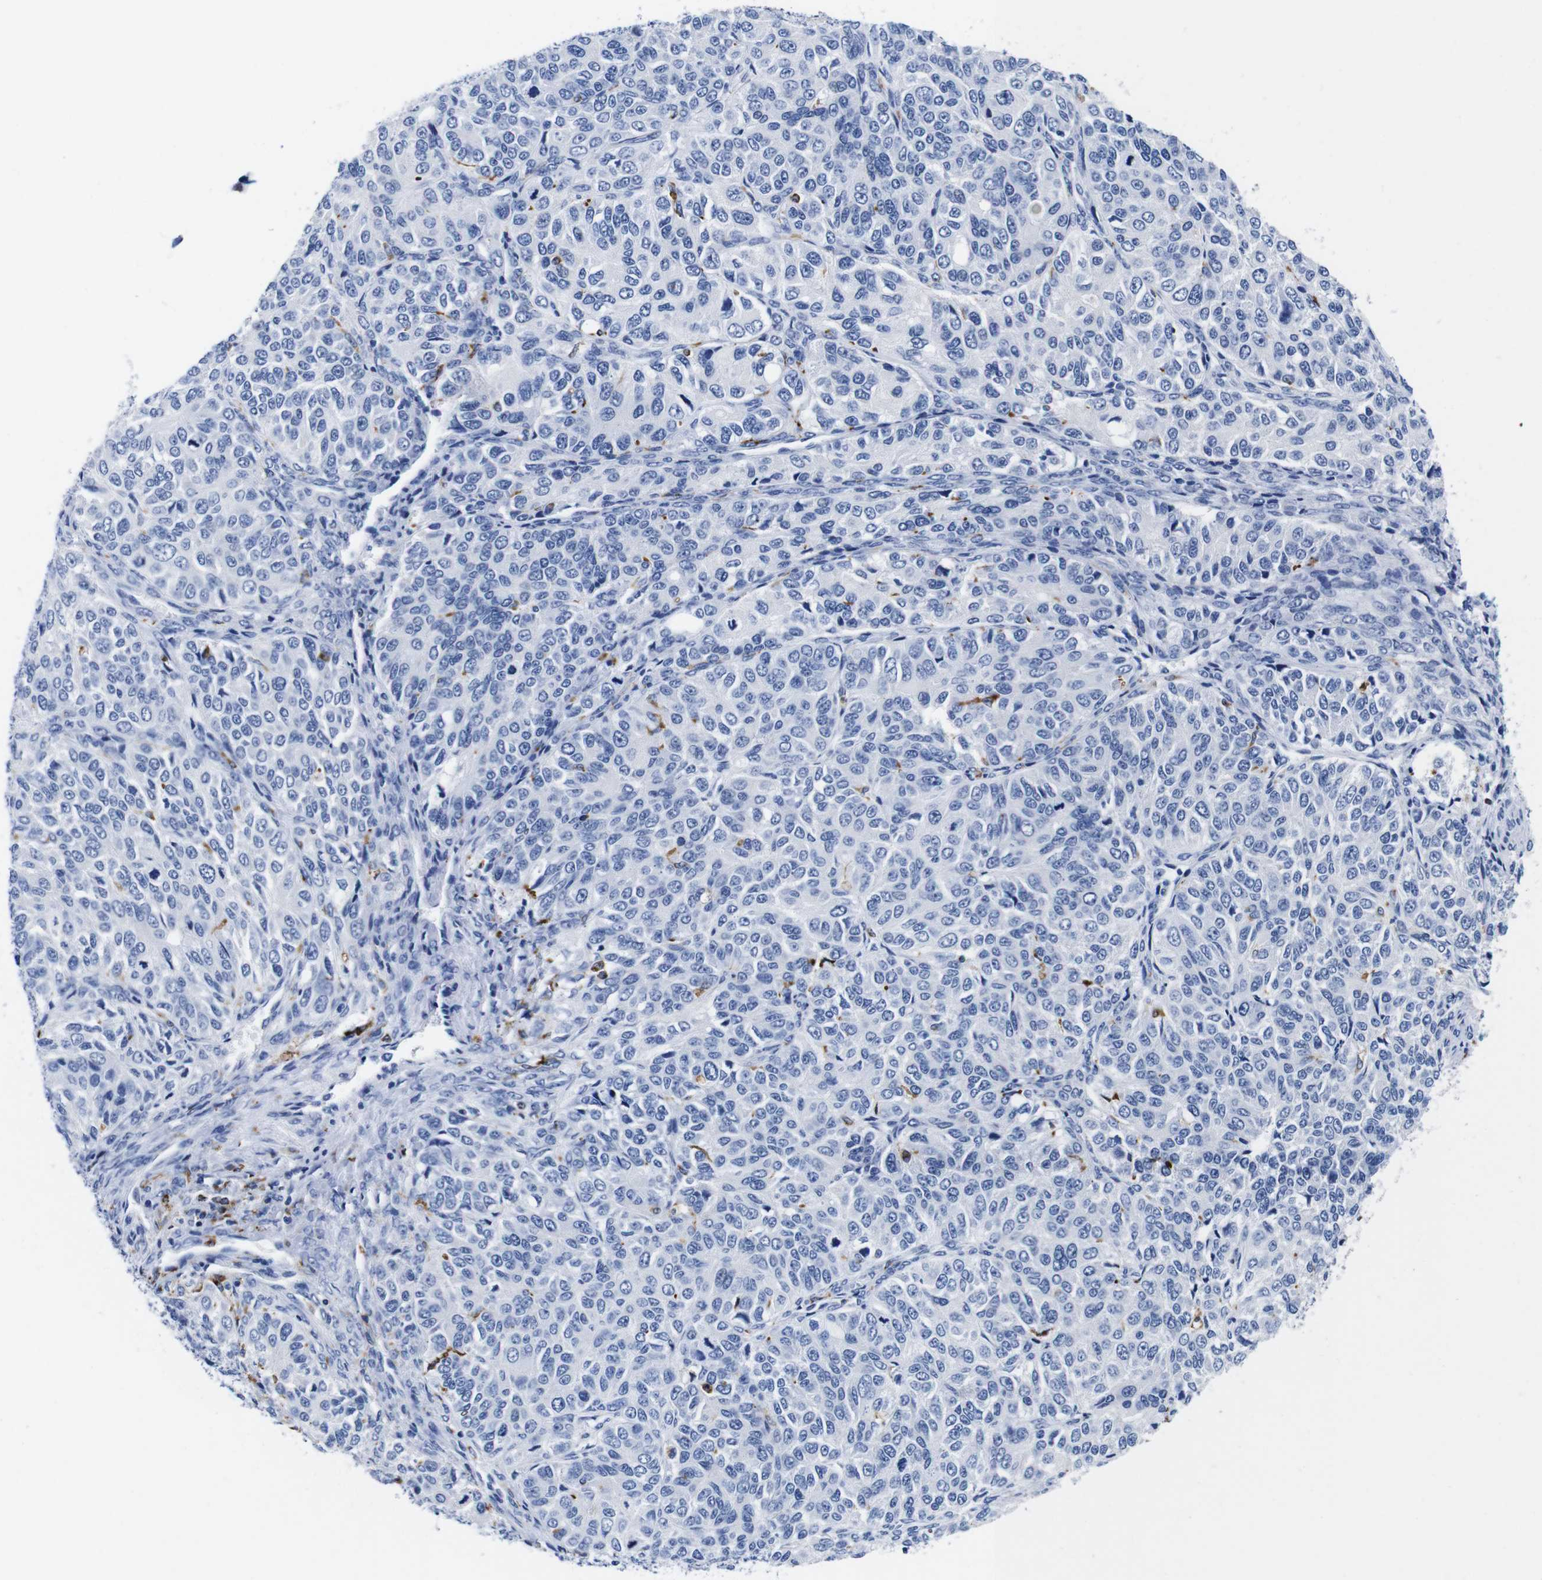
{"staining": {"intensity": "negative", "quantity": "none", "location": "none"}, "tissue": "ovarian cancer", "cell_type": "Tumor cells", "image_type": "cancer", "snomed": [{"axis": "morphology", "description": "Carcinoma, endometroid"}, {"axis": "topography", "description": "Ovary"}], "caption": "DAB (3,3'-diaminobenzidine) immunohistochemical staining of ovarian cancer (endometroid carcinoma) demonstrates no significant staining in tumor cells.", "gene": "HLA-DMB", "patient": {"sex": "female", "age": 51}}